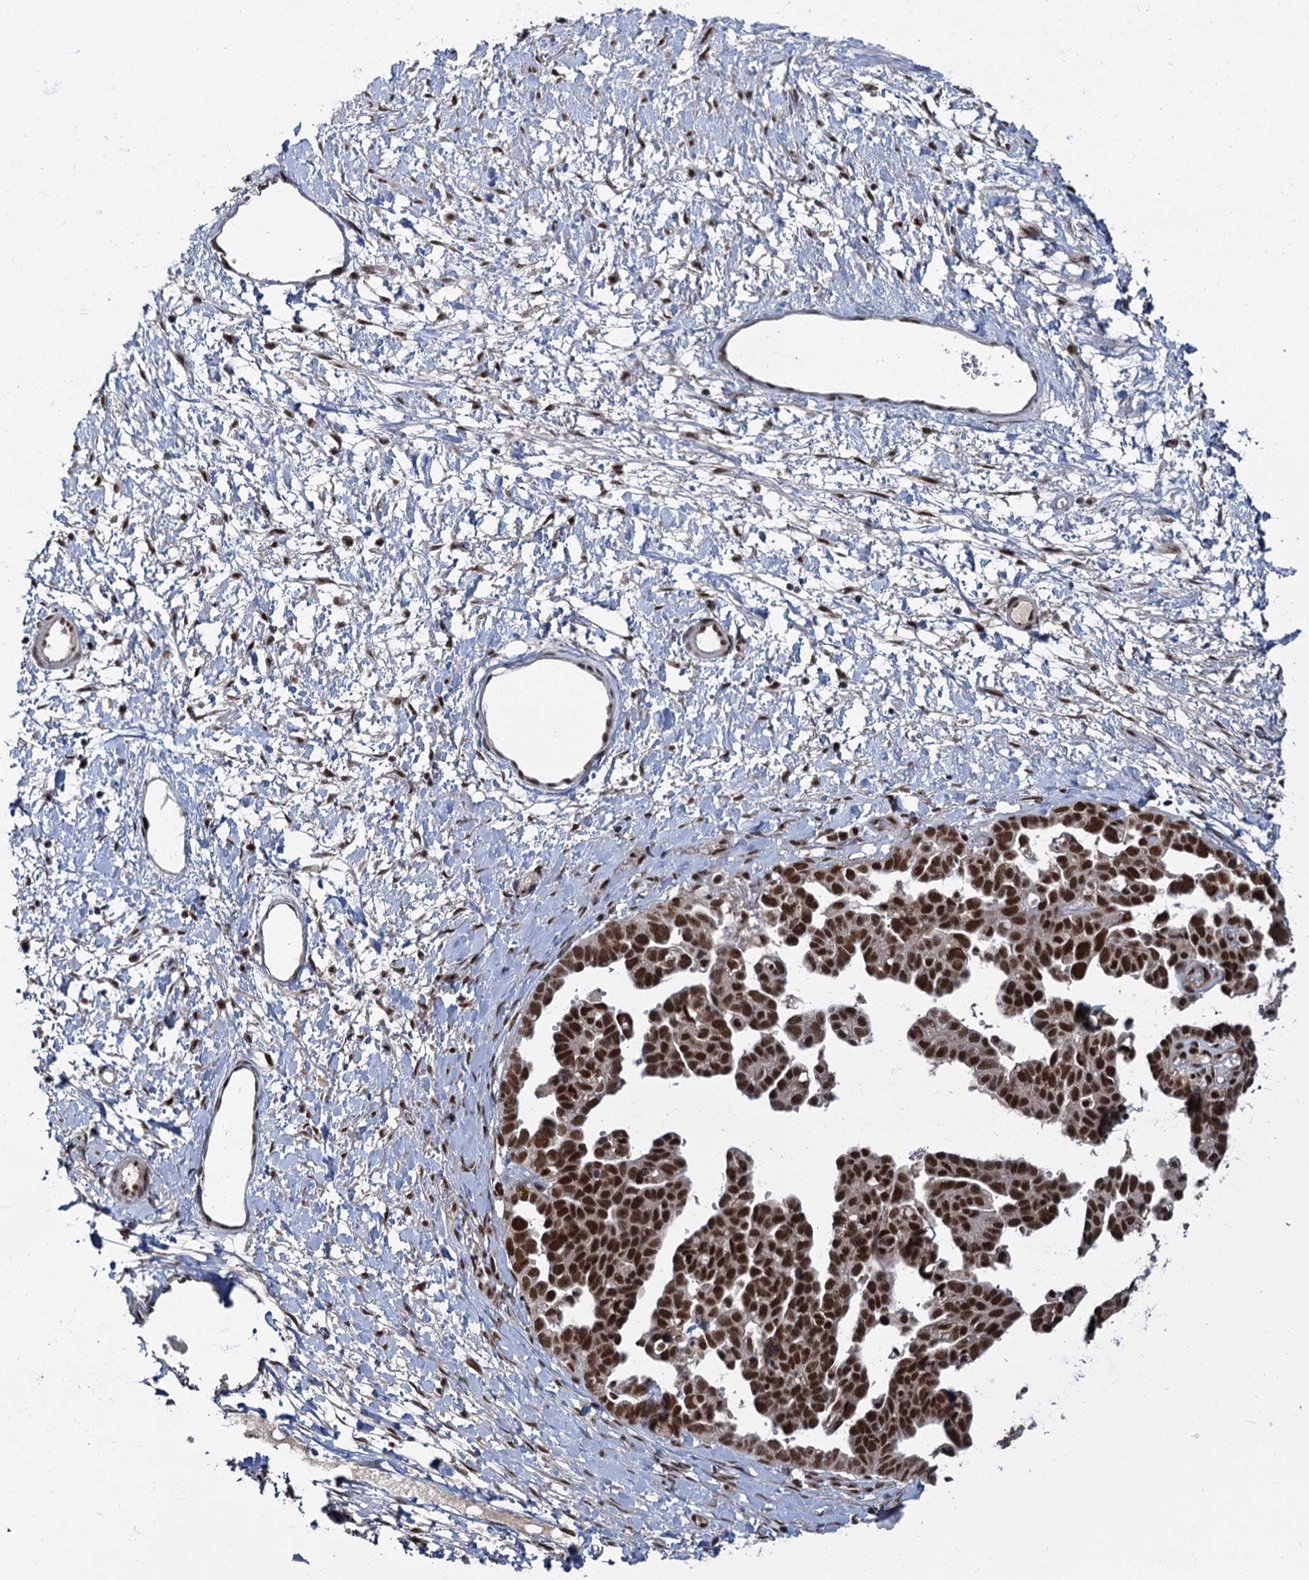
{"staining": {"intensity": "strong", "quantity": ">75%", "location": "nuclear"}, "tissue": "ovarian cancer", "cell_type": "Tumor cells", "image_type": "cancer", "snomed": [{"axis": "morphology", "description": "Cystadenocarcinoma, serous, NOS"}, {"axis": "topography", "description": "Ovary"}], "caption": "Immunohistochemistry (IHC) photomicrograph of neoplastic tissue: ovarian serous cystadenocarcinoma stained using IHC demonstrates high levels of strong protein expression localized specifically in the nuclear of tumor cells, appearing as a nuclear brown color.", "gene": "WBP4", "patient": {"sex": "female", "age": 54}}